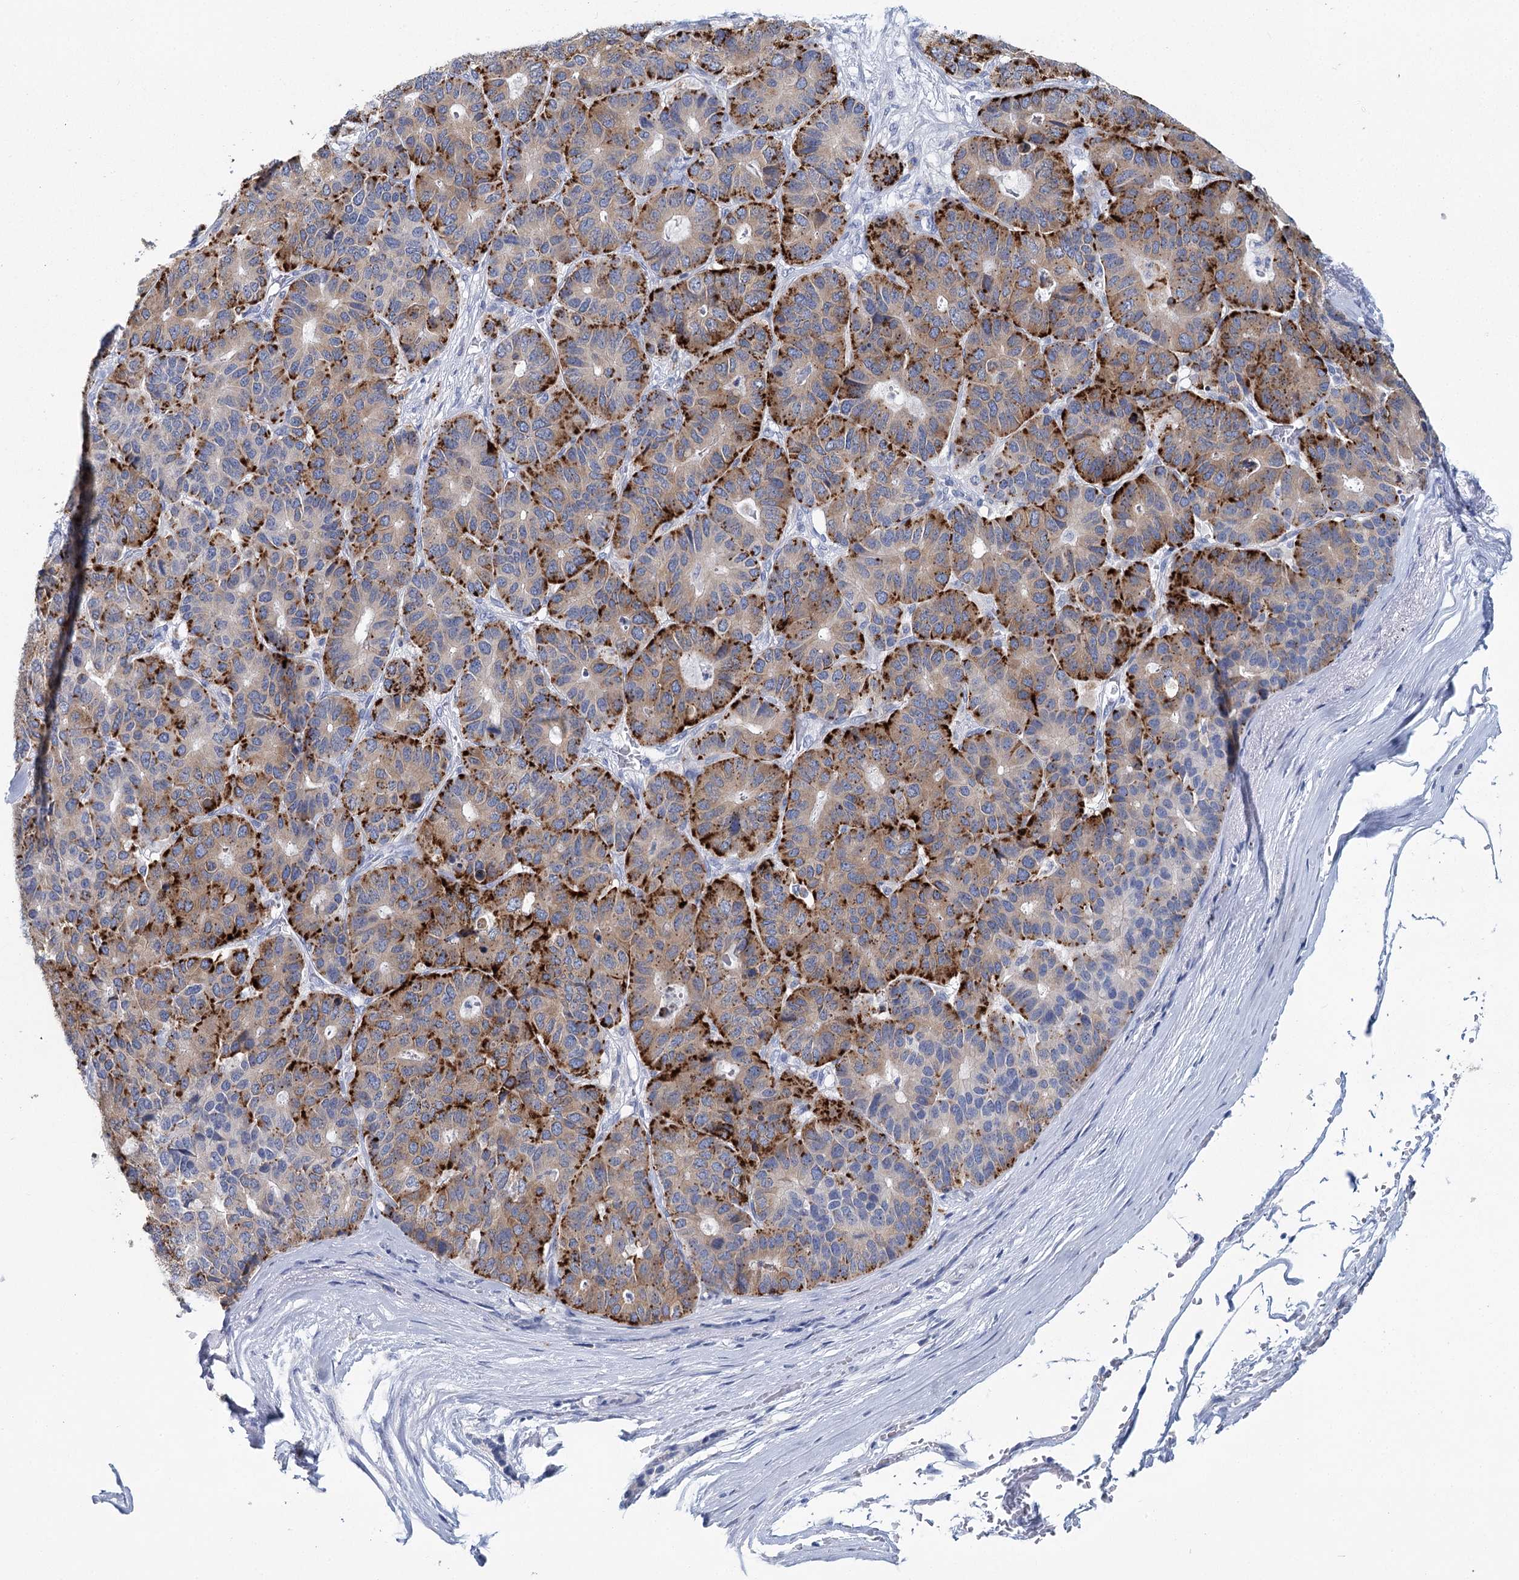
{"staining": {"intensity": "moderate", "quantity": ">75%", "location": "cytoplasmic/membranous"}, "tissue": "pancreatic cancer", "cell_type": "Tumor cells", "image_type": "cancer", "snomed": [{"axis": "morphology", "description": "Adenocarcinoma, NOS"}, {"axis": "topography", "description": "Pancreas"}], "caption": "Pancreatic cancer (adenocarcinoma) stained with a protein marker demonstrates moderate staining in tumor cells.", "gene": "METTL7B", "patient": {"sex": "male", "age": 50}}